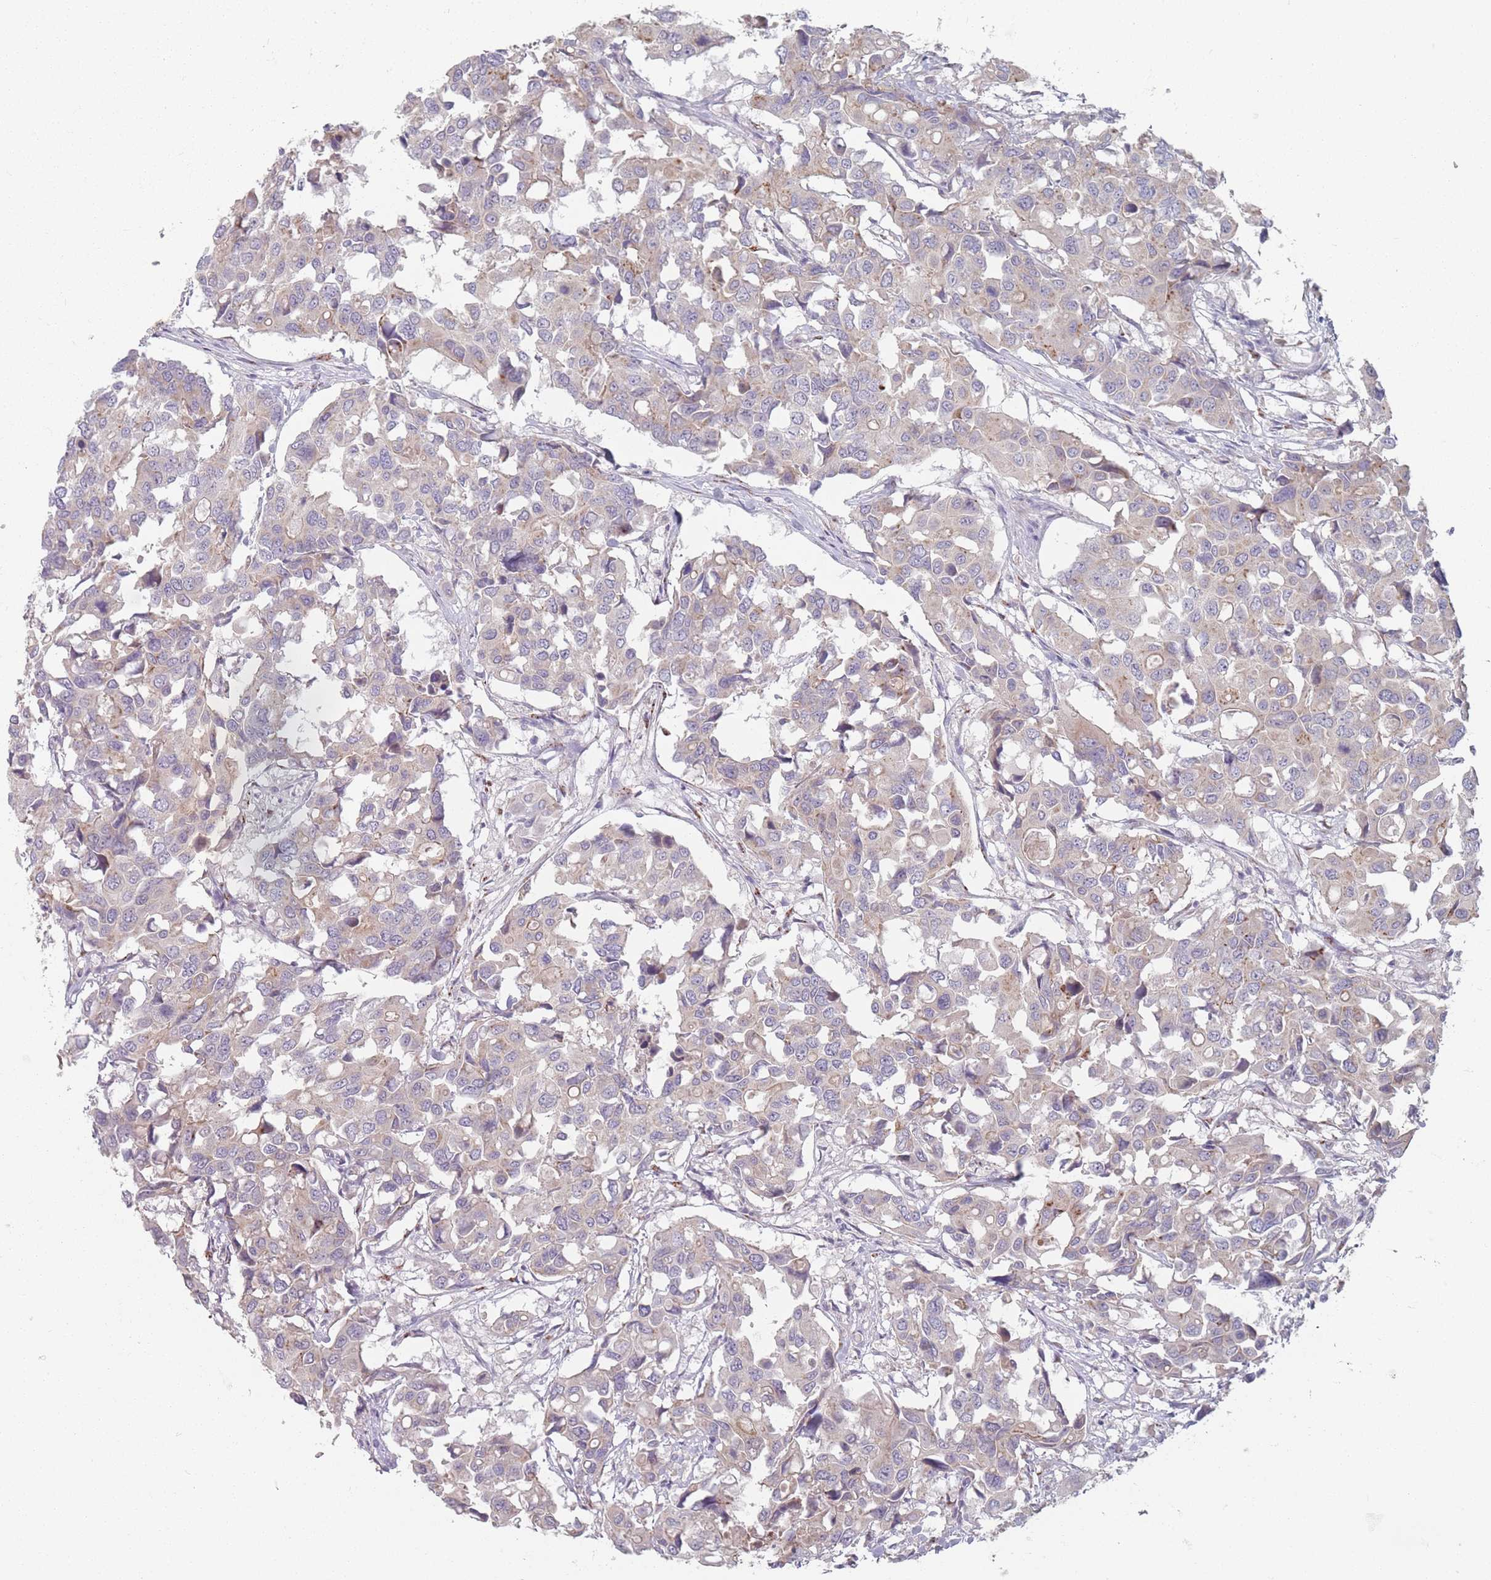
{"staining": {"intensity": "weak", "quantity": "<25%", "location": "cytoplasmic/membranous"}, "tissue": "colorectal cancer", "cell_type": "Tumor cells", "image_type": "cancer", "snomed": [{"axis": "morphology", "description": "Adenocarcinoma, NOS"}, {"axis": "topography", "description": "Colon"}], "caption": "Immunohistochemical staining of human adenocarcinoma (colorectal) exhibits no significant expression in tumor cells.", "gene": "AKAIN1", "patient": {"sex": "male", "age": 77}}